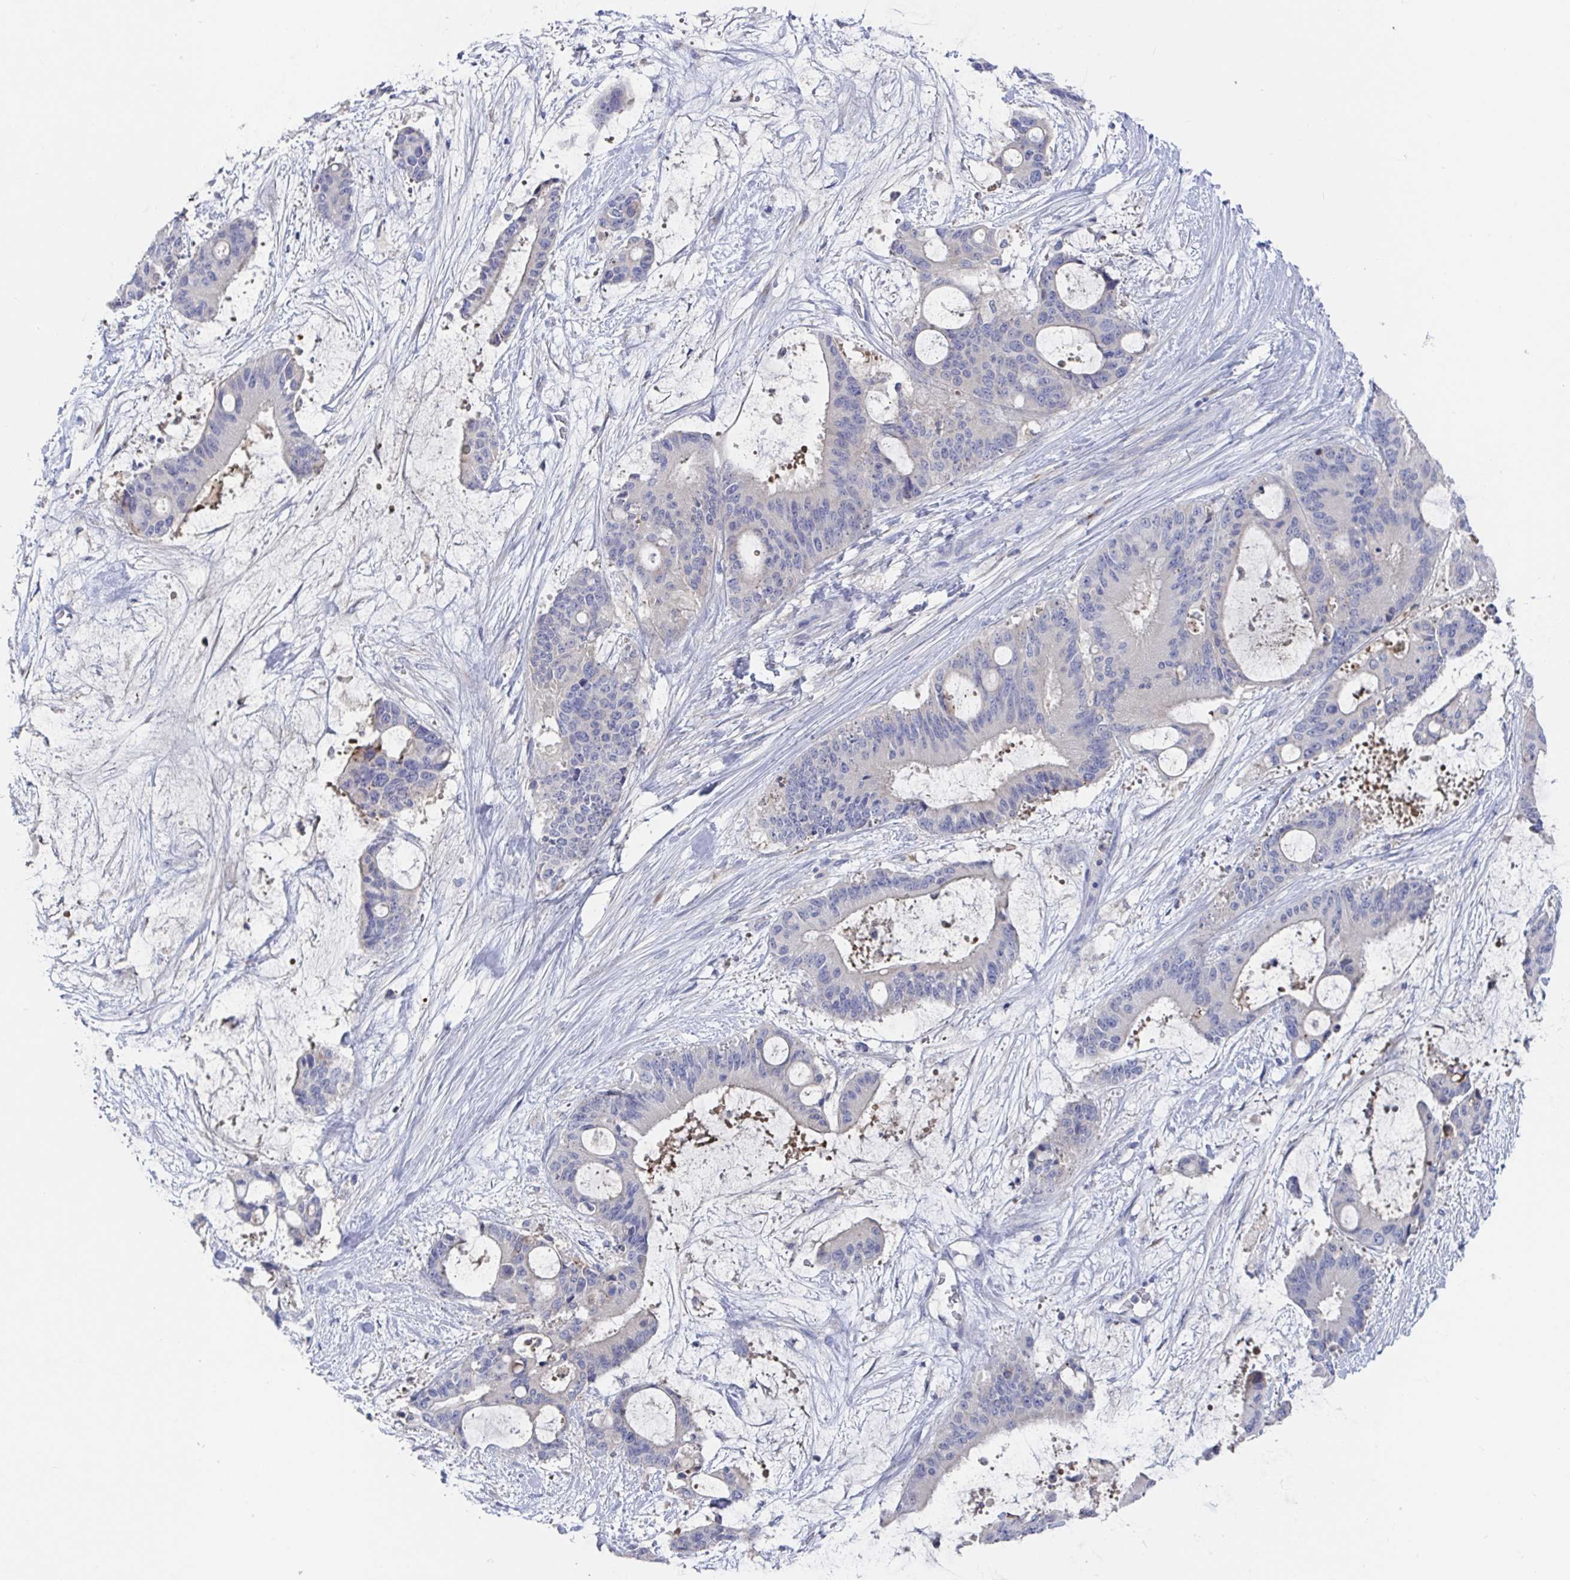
{"staining": {"intensity": "negative", "quantity": "none", "location": "none"}, "tissue": "liver cancer", "cell_type": "Tumor cells", "image_type": "cancer", "snomed": [{"axis": "morphology", "description": "Normal tissue, NOS"}, {"axis": "morphology", "description": "Cholangiocarcinoma"}, {"axis": "topography", "description": "Liver"}, {"axis": "topography", "description": "Peripheral nerve tissue"}], "caption": "Histopathology image shows no protein positivity in tumor cells of liver cholangiocarcinoma tissue. The staining was performed using DAB to visualize the protein expression in brown, while the nuclei were stained in blue with hematoxylin (Magnification: 20x).", "gene": "GPR148", "patient": {"sex": "female", "age": 73}}